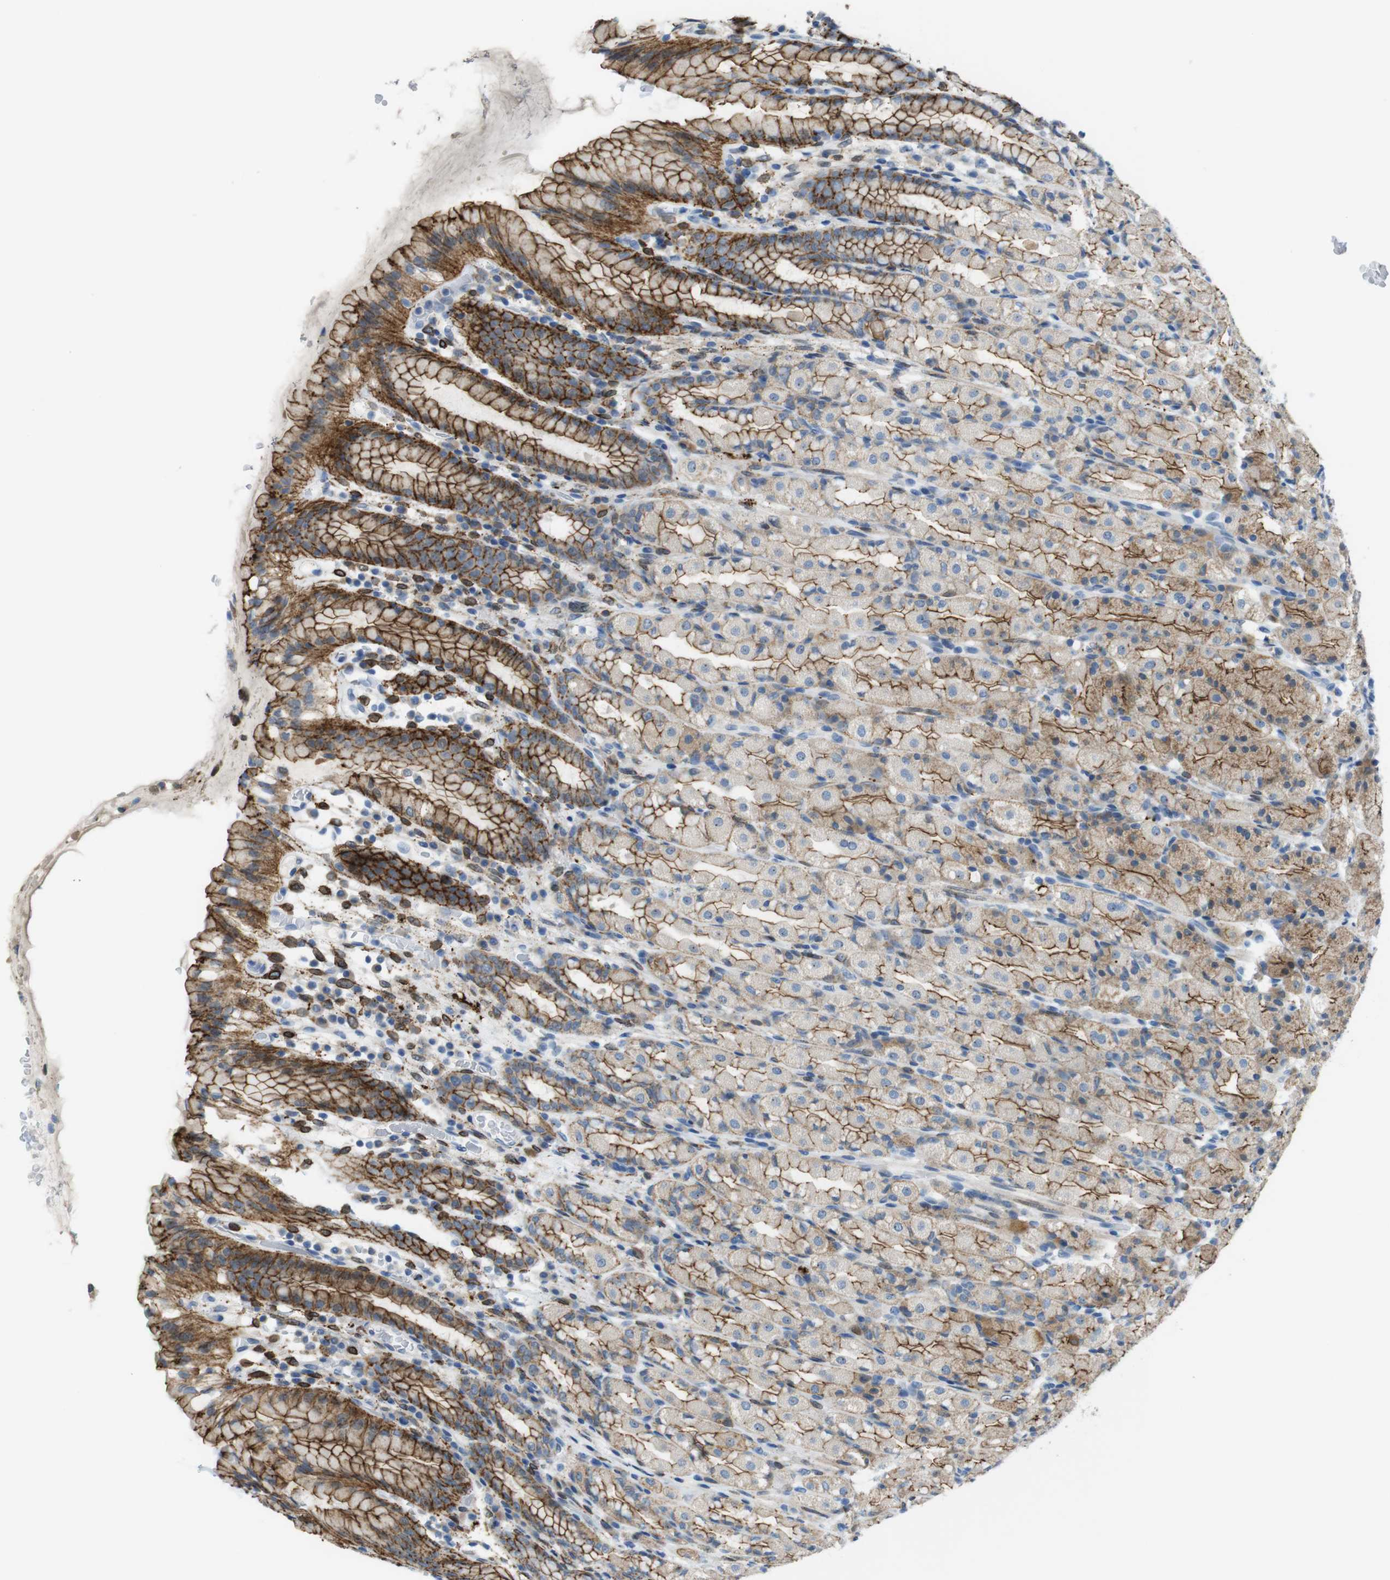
{"staining": {"intensity": "moderate", "quantity": ">75%", "location": "cytoplasmic/membranous"}, "tissue": "stomach", "cell_type": "Glandular cells", "image_type": "normal", "snomed": [{"axis": "morphology", "description": "Normal tissue, NOS"}, {"axis": "topography", "description": "Stomach, upper"}], "caption": "IHC of unremarkable human stomach reveals medium levels of moderate cytoplasmic/membranous staining in approximately >75% of glandular cells. Using DAB (3,3'-diaminobenzidine) (brown) and hematoxylin (blue) stains, captured at high magnification using brightfield microscopy.", "gene": "TJP3", "patient": {"sex": "male", "age": 68}}